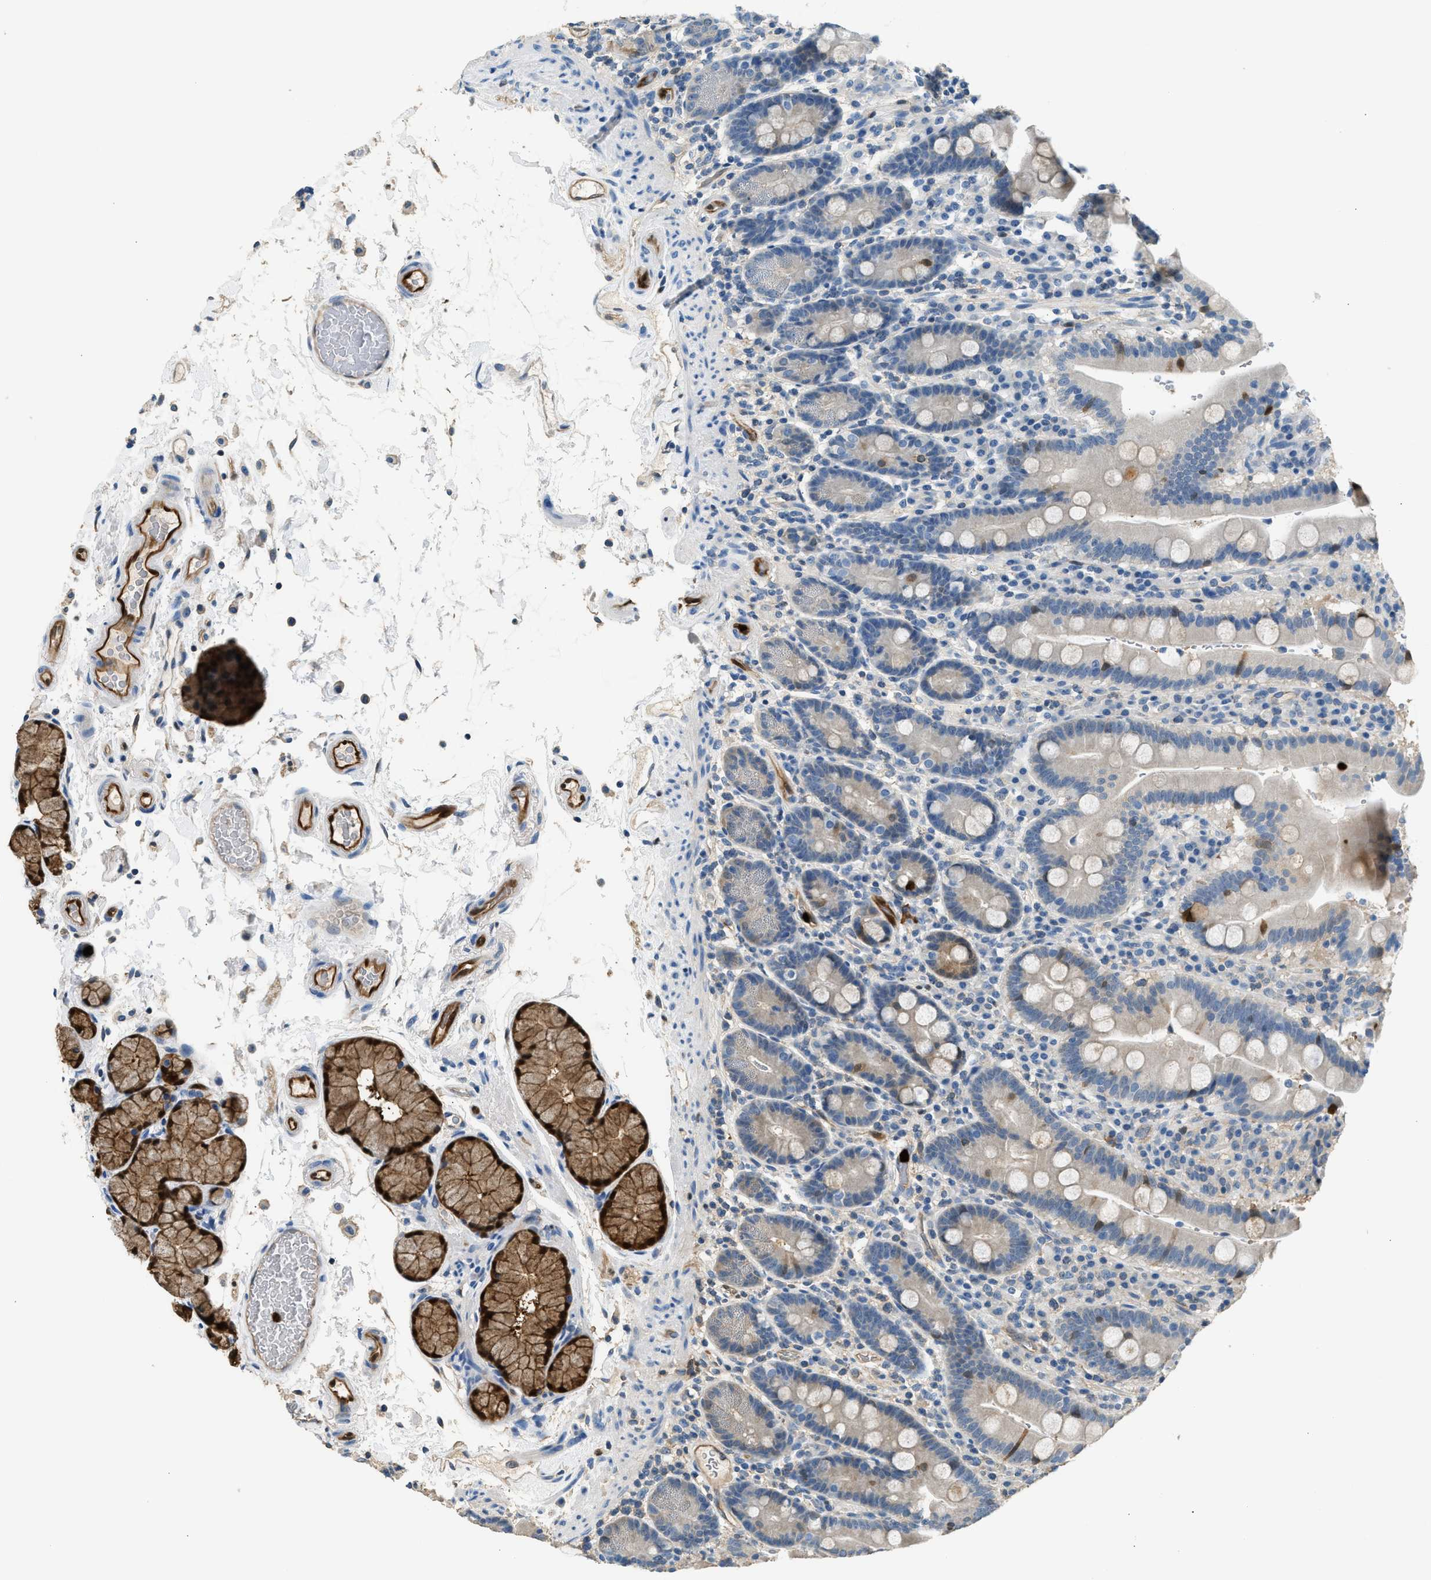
{"staining": {"intensity": "weak", "quantity": "25%-75%", "location": "cytoplasmic/membranous"}, "tissue": "duodenum", "cell_type": "Glandular cells", "image_type": "normal", "snomed": [{"axis": "morphology", "description": "Normal tissue, NOS"}, {"axis": "topography", "description": "Small intestine, NOS"}], "caption": "Duodenum stained with DAB IHC shows low levels of weak cytoplasmic/membranous staining in approximately 25%-75% of glandular cells.", "gene": "ANXA3", "patient": {"sex": "female", "age": 71}}